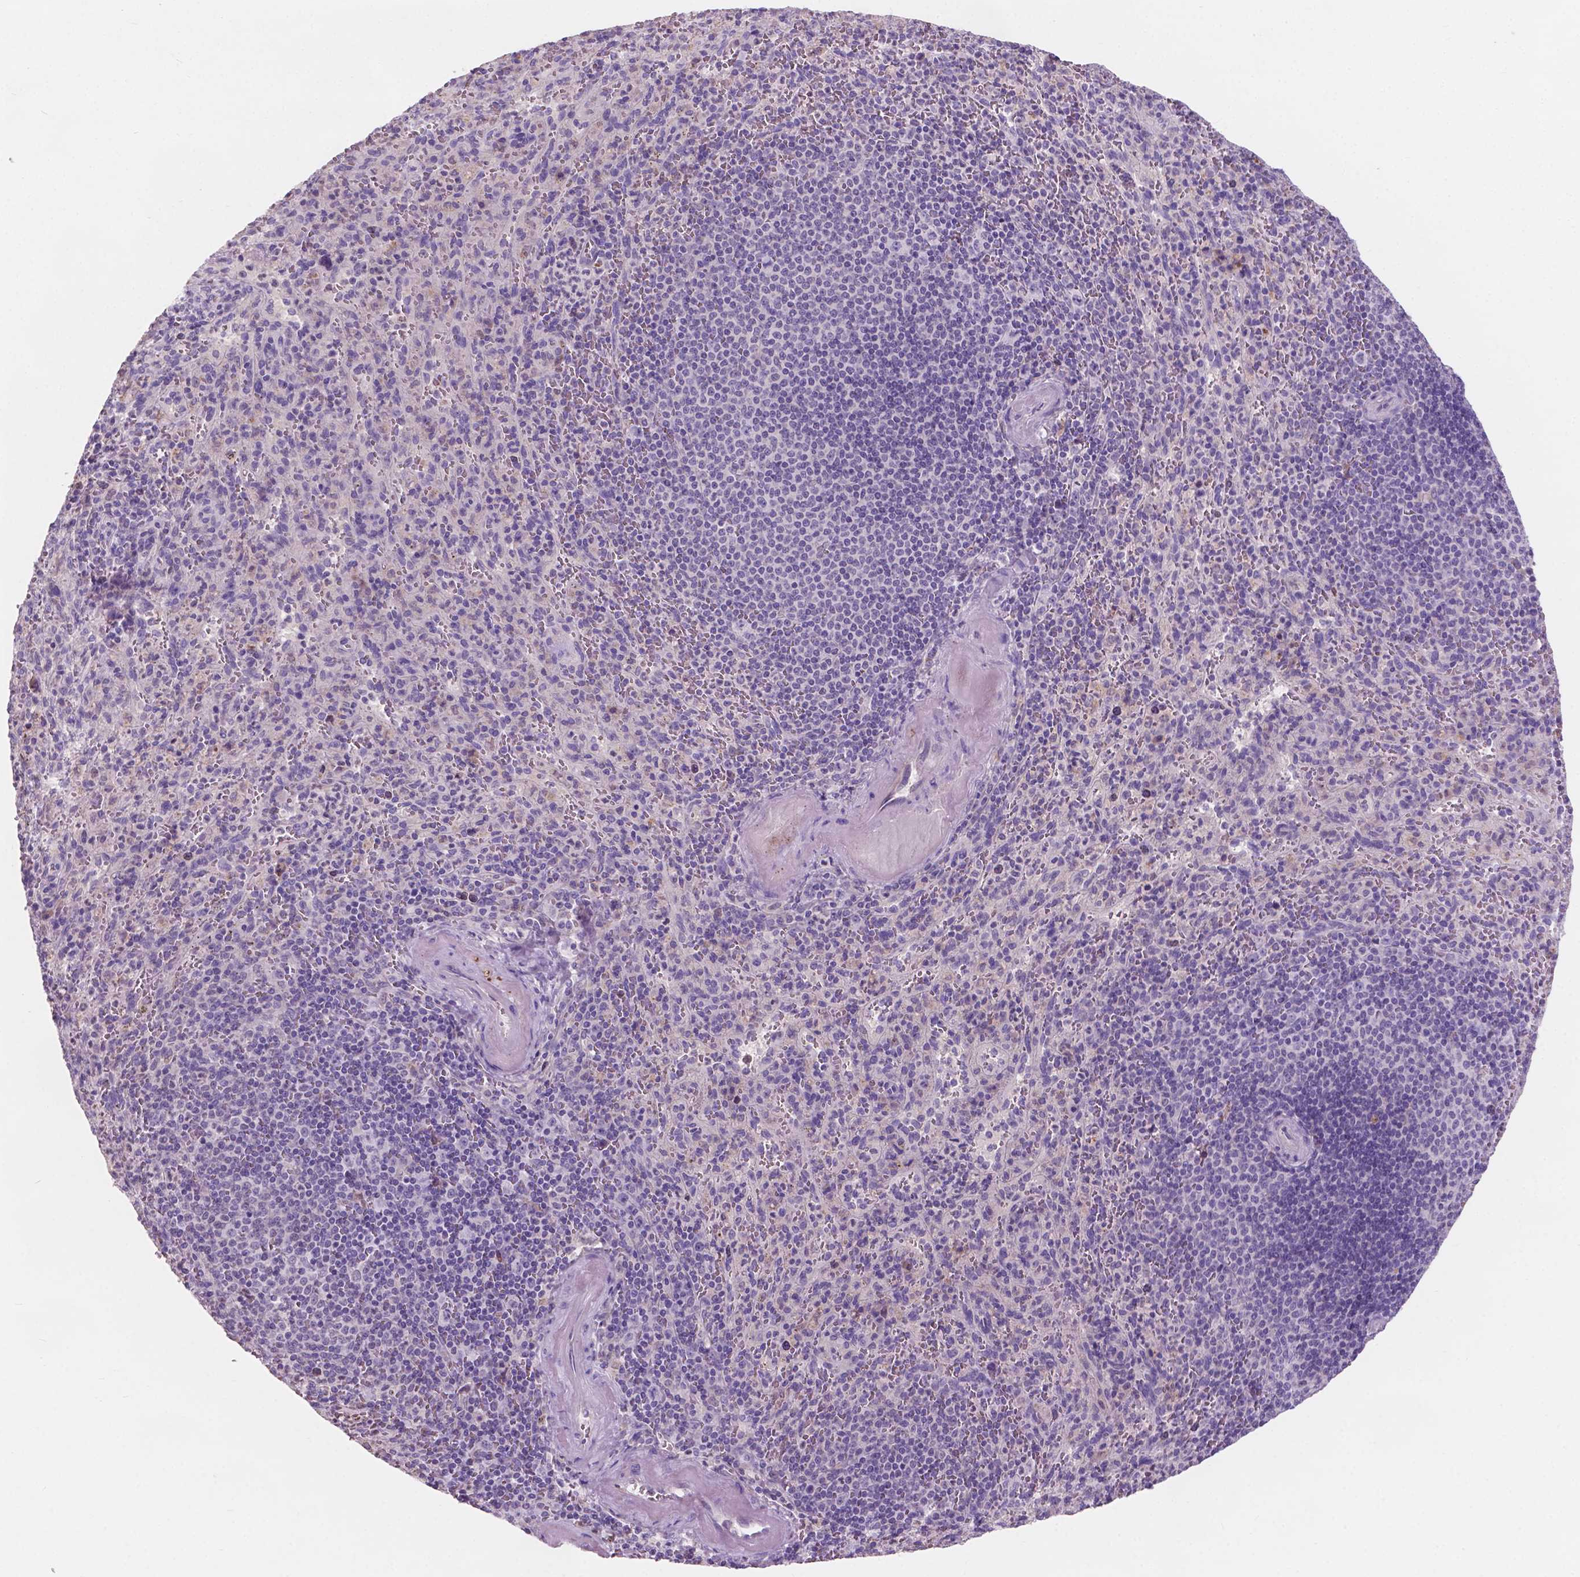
{"staining": {"intensity": "negative", "quantity": "none", "location": "none"}, "tissue": "spleen", "cell_type": "Cells in red pulp", "image_type": "normal", "snomed": [{"axis": "morphology", "description": "Normal tissue, NOS"}, {"axis": "topography", "description": "Spleen"}], "caption": "Immunohistochemical staining of normal human spleen demonstrates no significant staining in cells in red pulp.", "gene": "IREB2", "patient": {"sex": "male", "age": 57}}